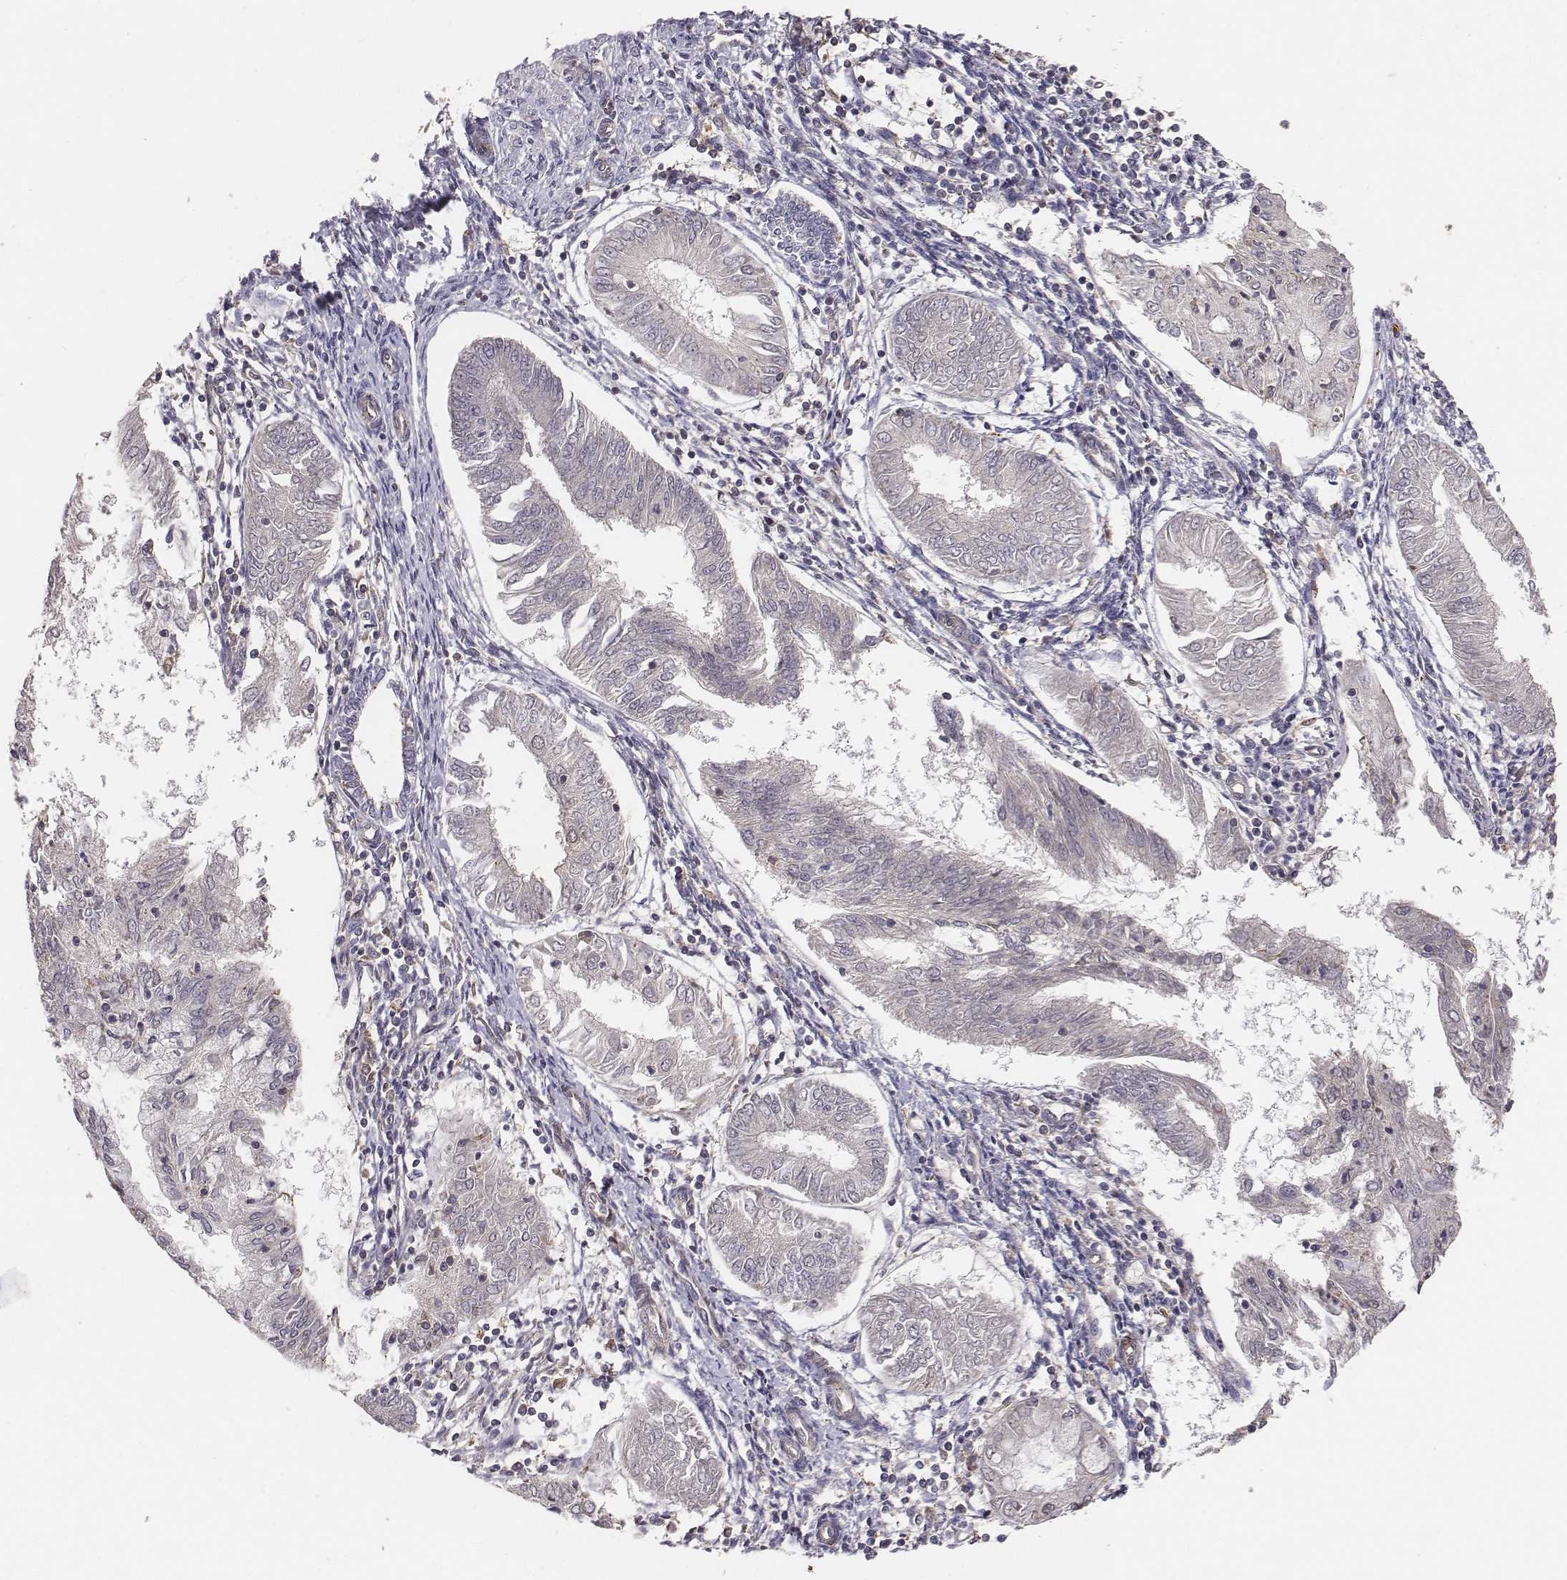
{"staining": {"intensity": "negative", "quantity": "none", "location": "none"}, "tissue": "endometrial cancer", "cell_type": "Tumor cells", "image_type": "cancer", "snomed": [{"axis": "morphology", "description": "Adenocarcinoma, NOS"}, {"axis": "topography", "description": "Endometrium"}], "caption": "Immunohistochemistry of endometrial cancer demonstrates no positivity in tumor cells.", "gene": "PTPRG", "patient": {"sex": "female", "age": 68}}